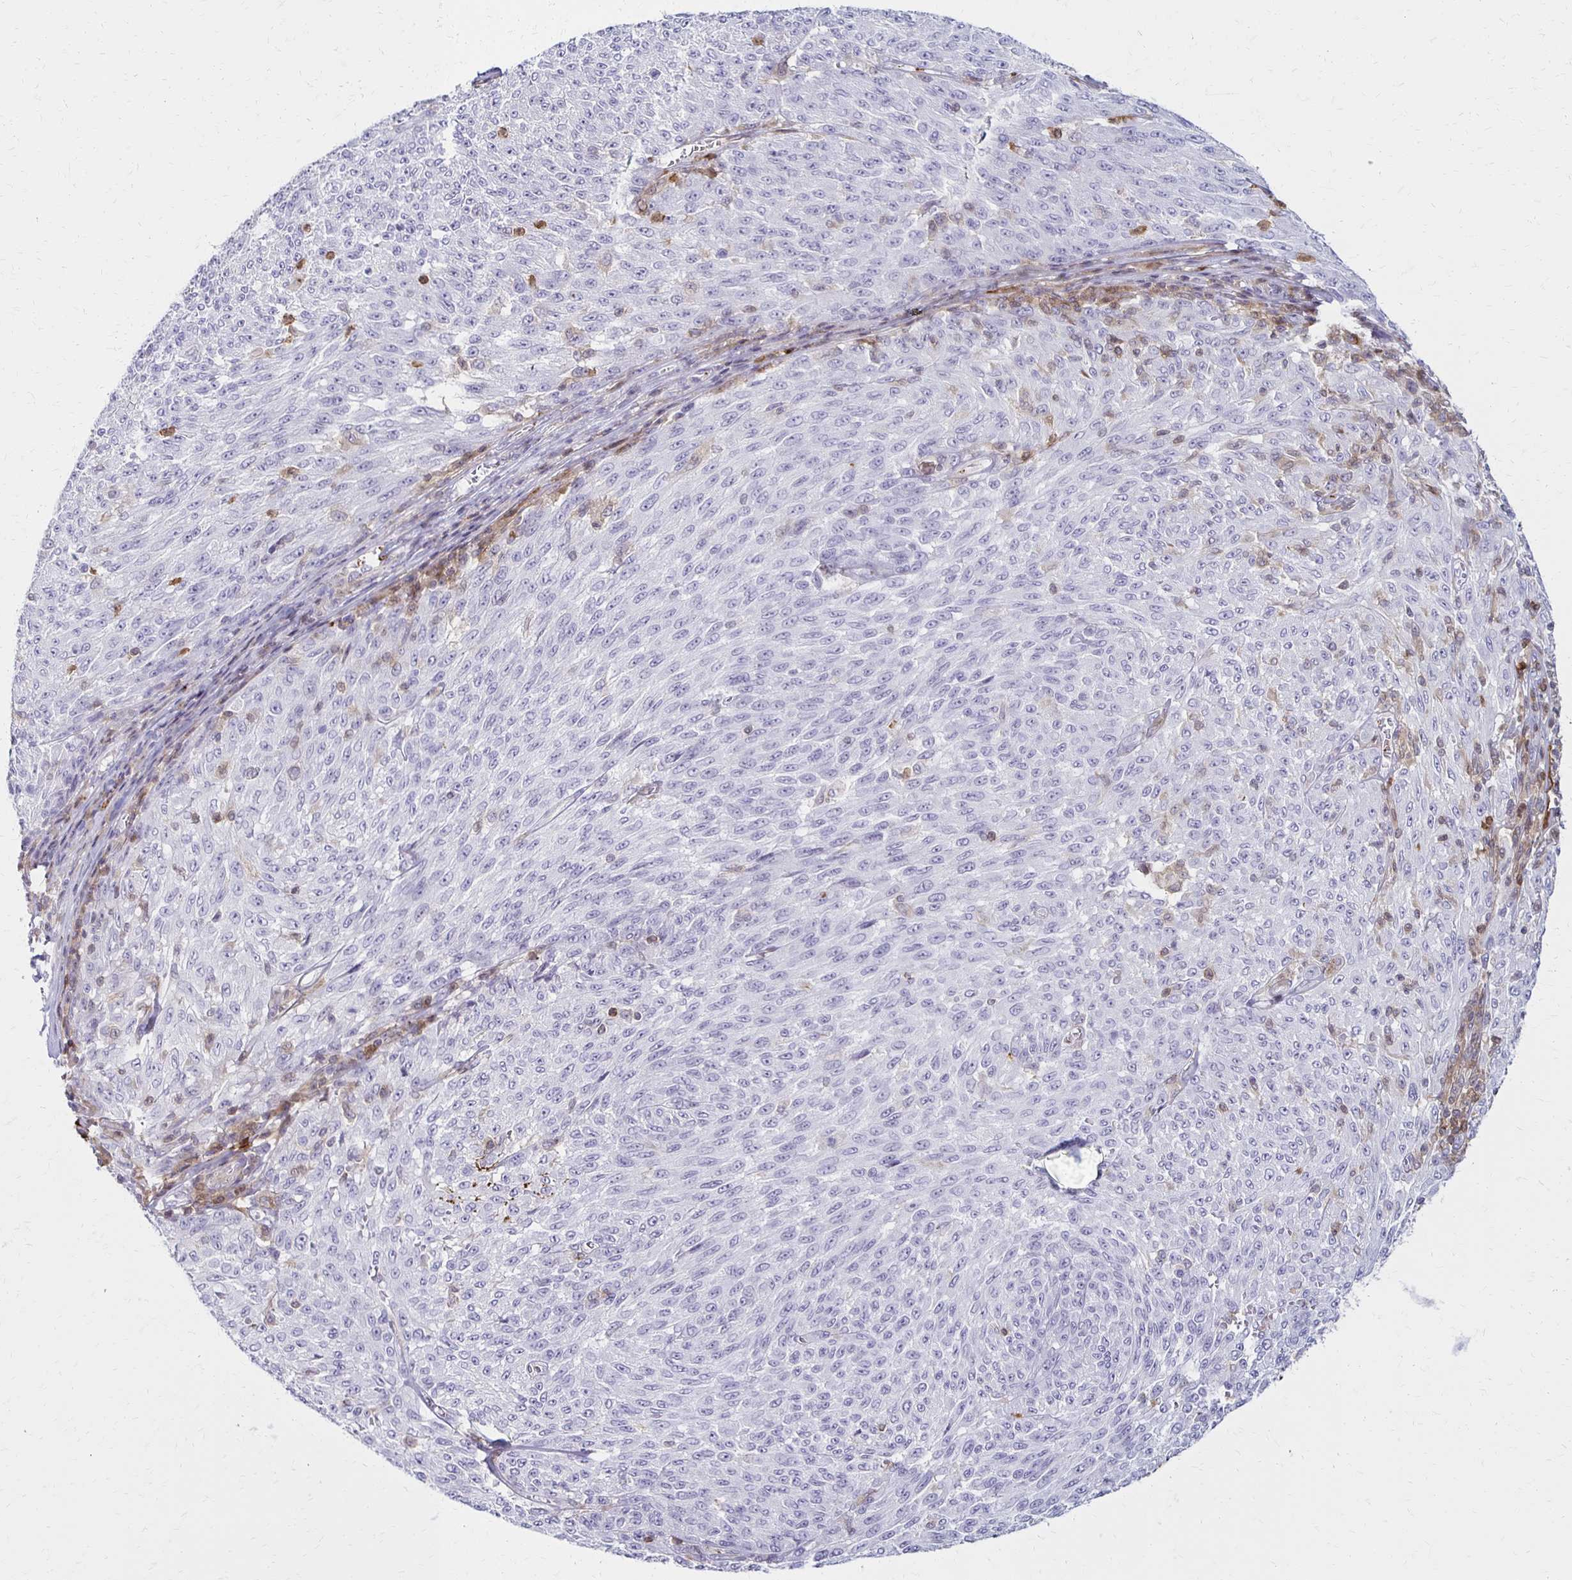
{"staining": {"intensity": "negative", "quantity": "none", "location": "none"}, "tissue": "melanoma", "cell_type": "Tumor cells", "image_type": "cancer", "snomed": [{"axis": "morphology", "description": "Malignant melanoma, NOS"}, {"axis": "topography", "description": "Skin"}], "caption": "Human malignant melanoma stained for a protein using IHC shows no expression in tumor cells.", "gene": "CCL21", "patient": {"sex": "male", "age": 85}}